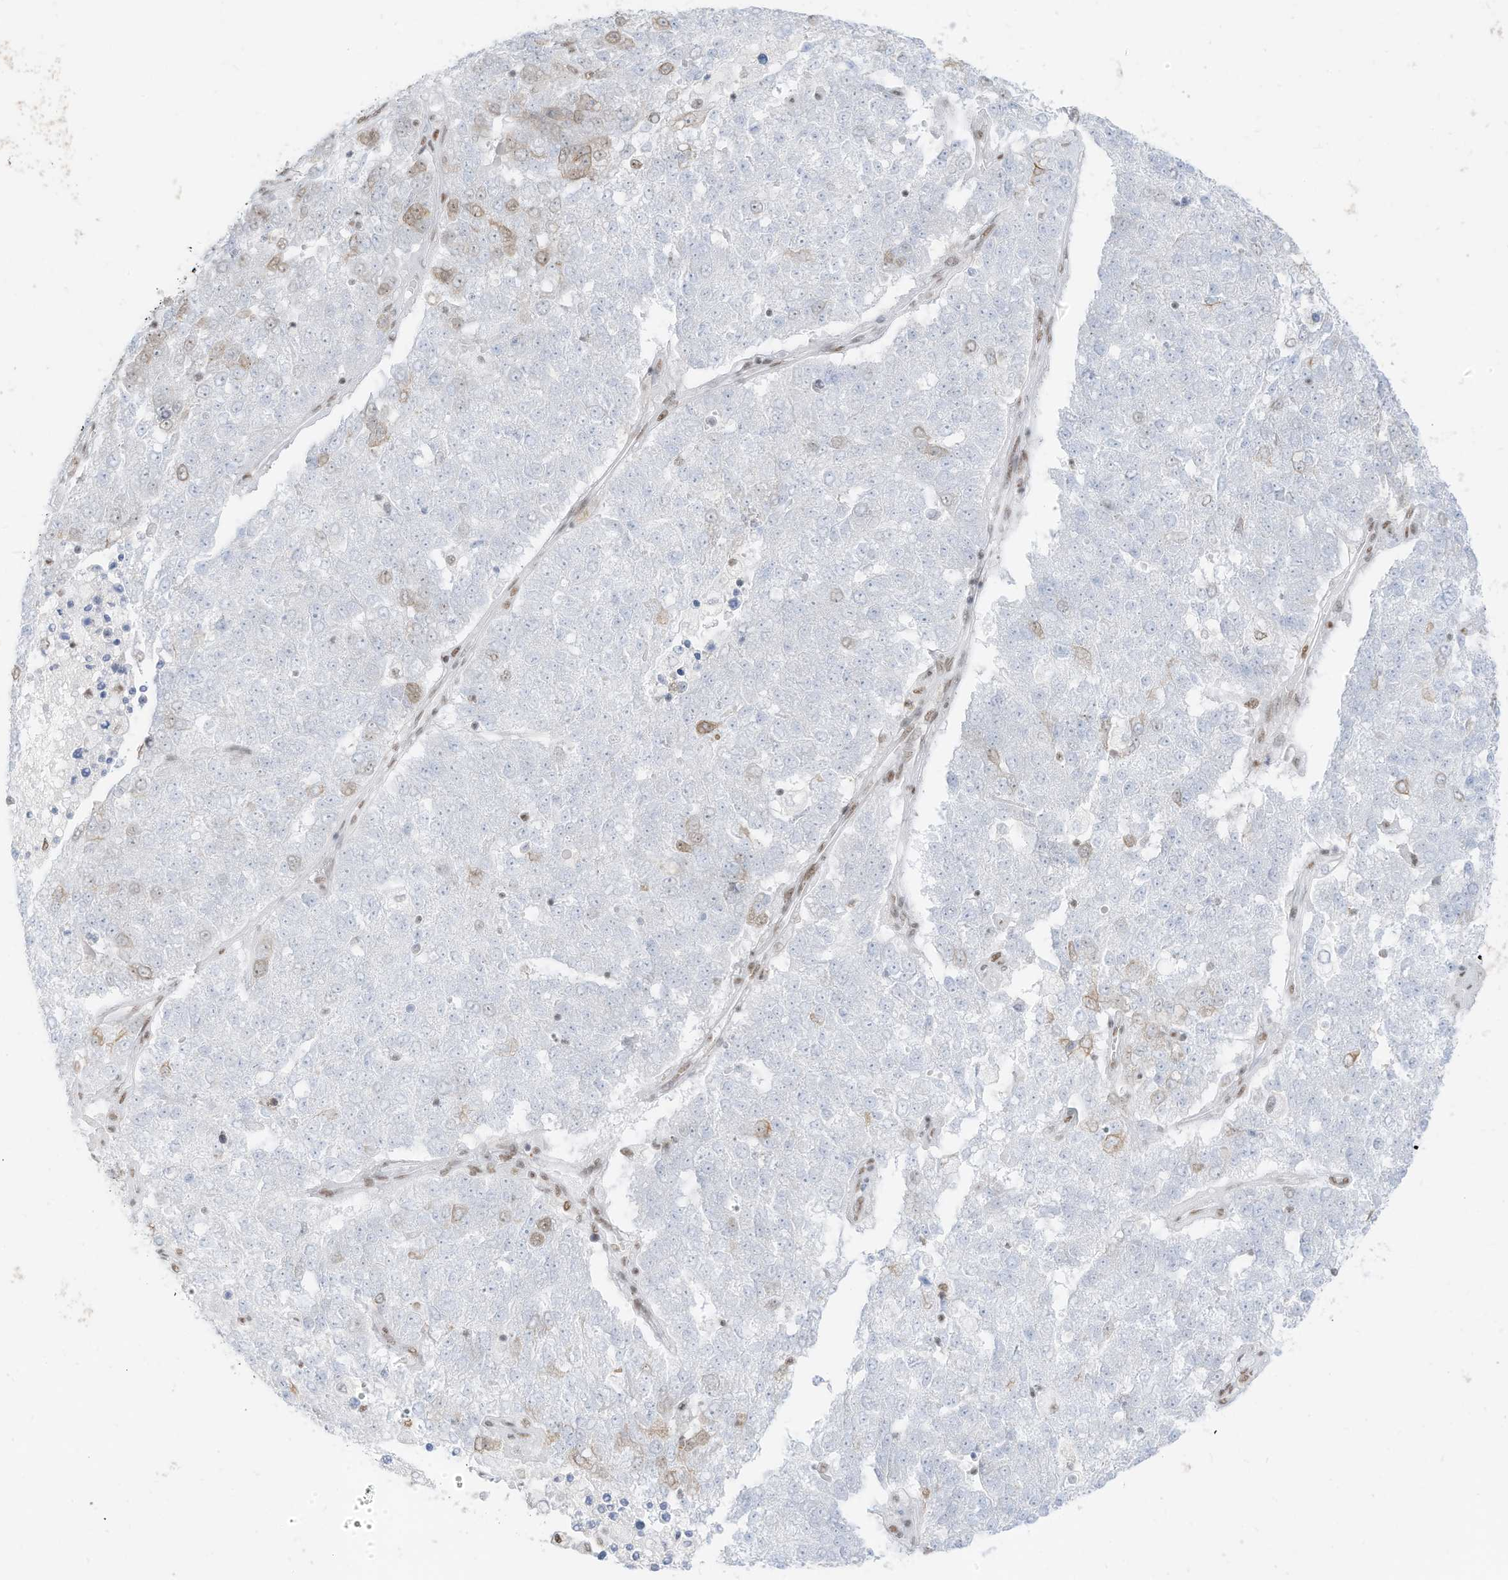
{"staining": {"intensity": "weak", "quantity": "25%-75%", "location": "nuclear"}, "tissue": "pancreatic cancer", "cell_type": "Tumor cells", "image_type": "cancer", "snomed": [{"axis": "morphology", "description": "Adenocarcinoma, NOS"}, {"axis": "topography", "description": "Pancreas"}], "caption": "Human pancreatic cancer (adenocarcinoma) stained for a protein (brown) demonstrates weak nuclear positive staining in approximately 25%-75% of tumor cells.", "gene": "SMARCA2", "patient": {"sex": "female", "age": 61}}